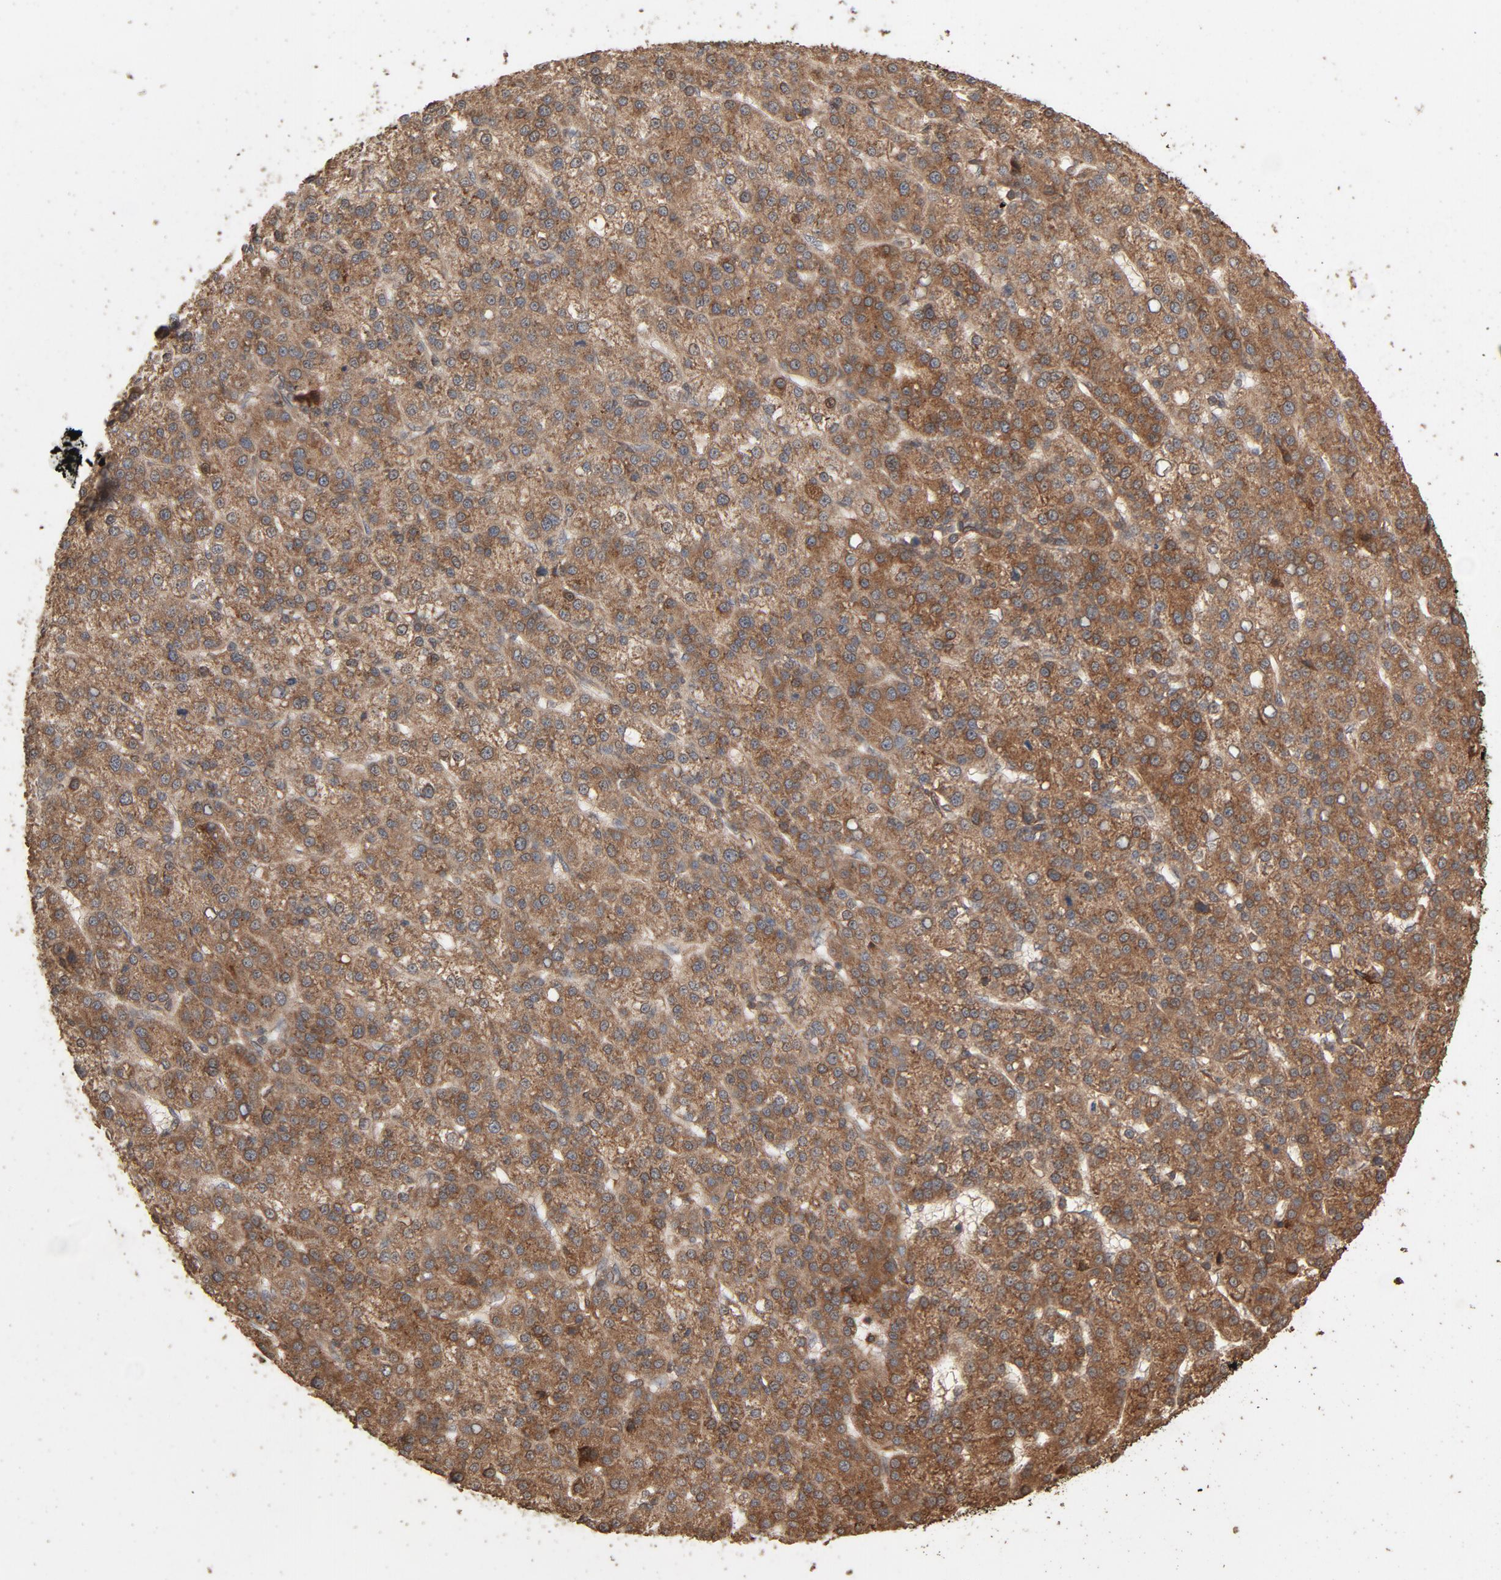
{"staining": {"intensity": "moderate", "quantity": ">75%", "location": "cytoplasmic/membranous"}, "tissue": "liver cancer", "cell_type": "Tumor cells", "image_type": "cancer", "snomed": [{"axis": "morphology", "description": "Carcinoma, Hepatocellular, NOS"}, {"axis": "topography", "description": "Liver"}], "caption": "A brown stain highlights moderate cytoplasmic/membranous staining of a protein in liver hepatocellular carcinoma tumor cells.", "gene": "RPS6KA6", "patient": {"sex": "female", "age": 58}}